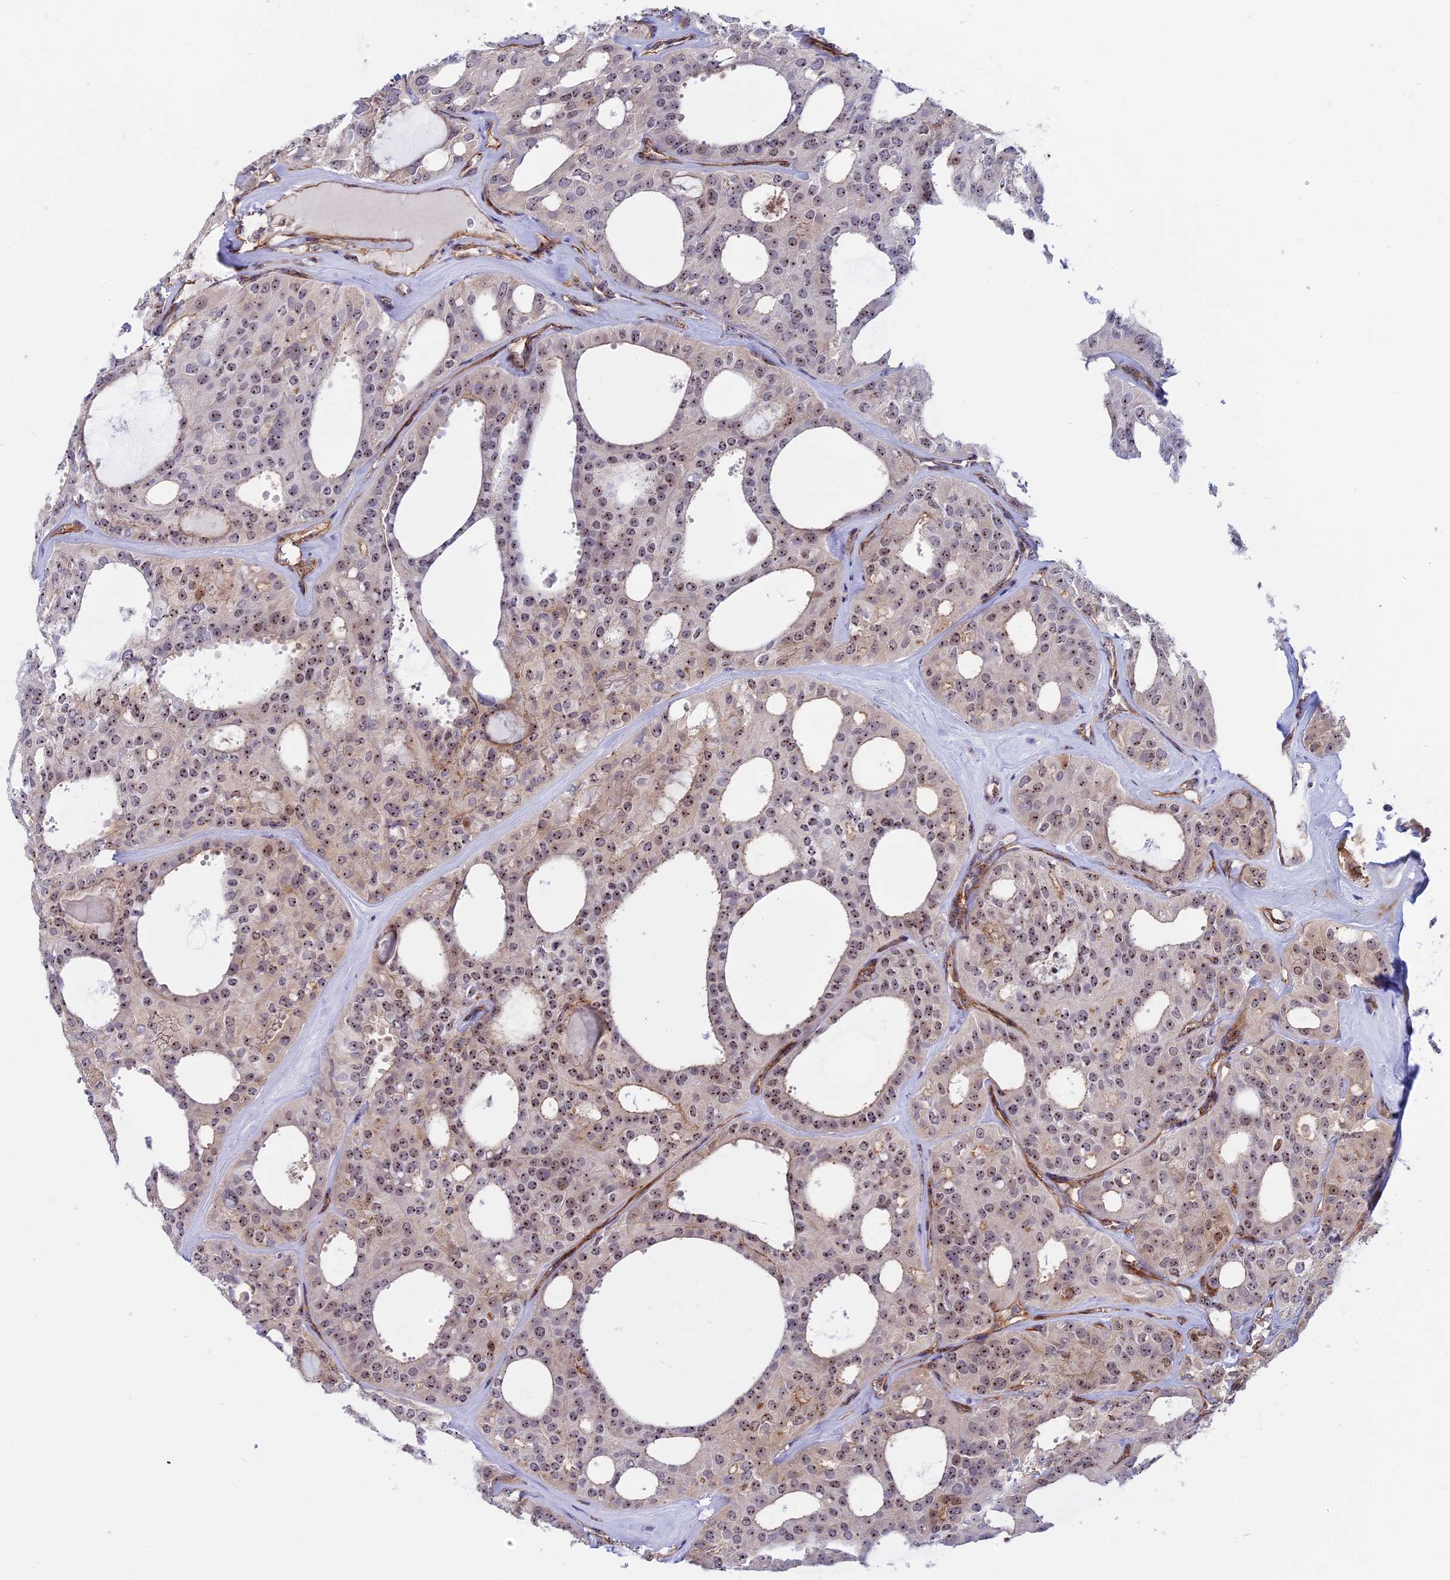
{"staining": {"intensity": "moderate", "quantity": "25%-75%", "location": "nuclear"}, "tissue": "thyroid cancer", "cell_type": "Tumor cells", "image_type": "cancer", "snomed": [{"axis": "morphology", "description": "Follicular adenoma carcinoma, NOS"}, {"axis": "topography", "description": "Thyroid gland"}], "caption": "This image displays immunohistochemistry (IHC) staining of thyroid follicular adenoma carcinoma, with medium moderate nuclear positivity in about 25%-75% of tumor cells.", "gene": "DBNDD1", "patient": {"sex": "male", "age": 75}}